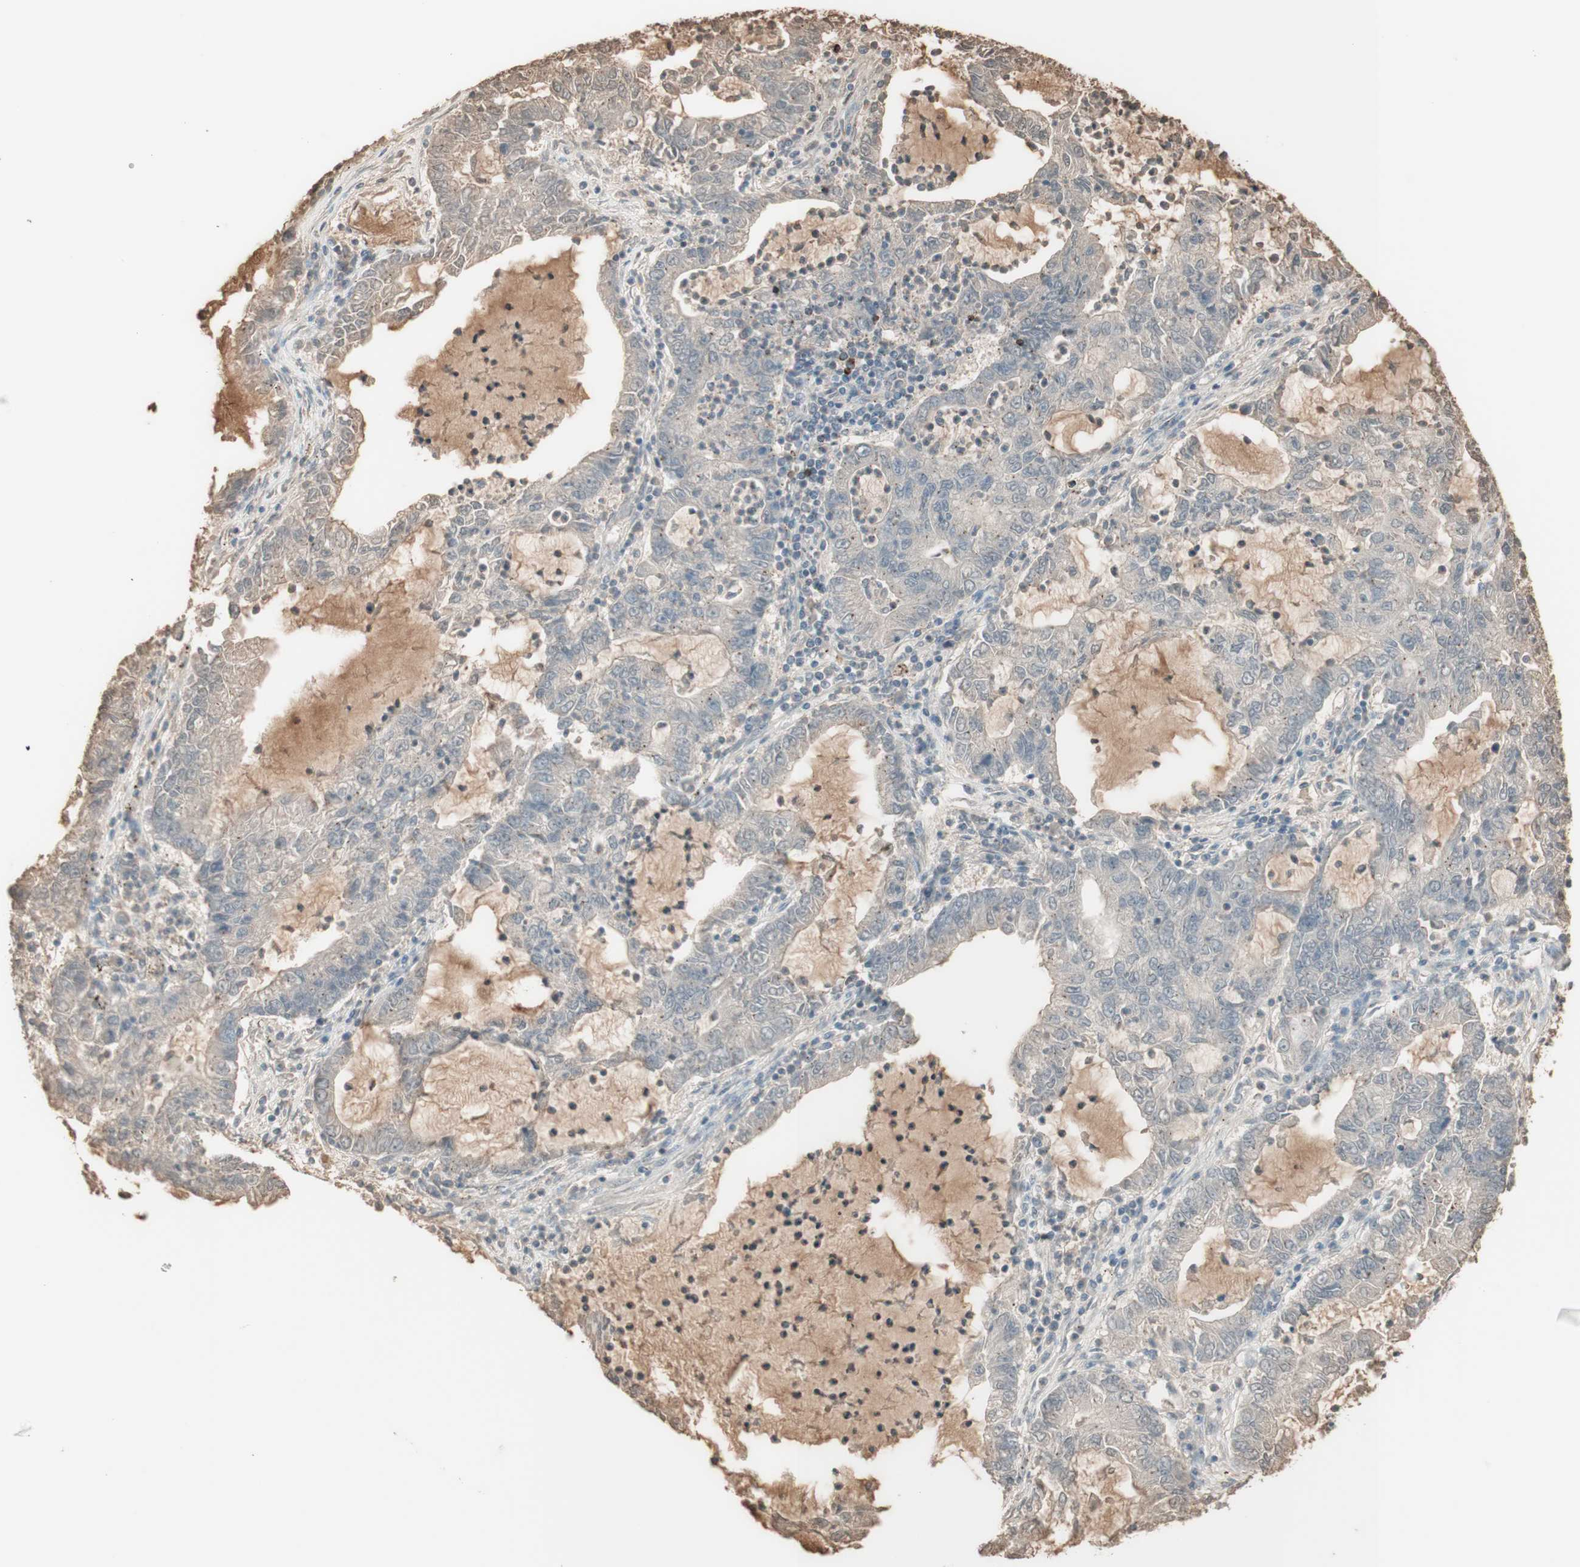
{"staining": {"intensity": "negative", "quantity": "none", "location": "none"}, "tissue": "lung cancer", "cell_type": "Tumor cells", "image_type": "cancer", "snomed": [{"axis": "morphology", "description": "Adenocarcinoma, NOS"}, {"axis": "topography", "description": "Lung"}], "caption": "Tumor cells are negative for protein expression in human adenocarcinoma (lung).", "gene": "IFNG", "patient": {"sex": "female", "age": 51}}